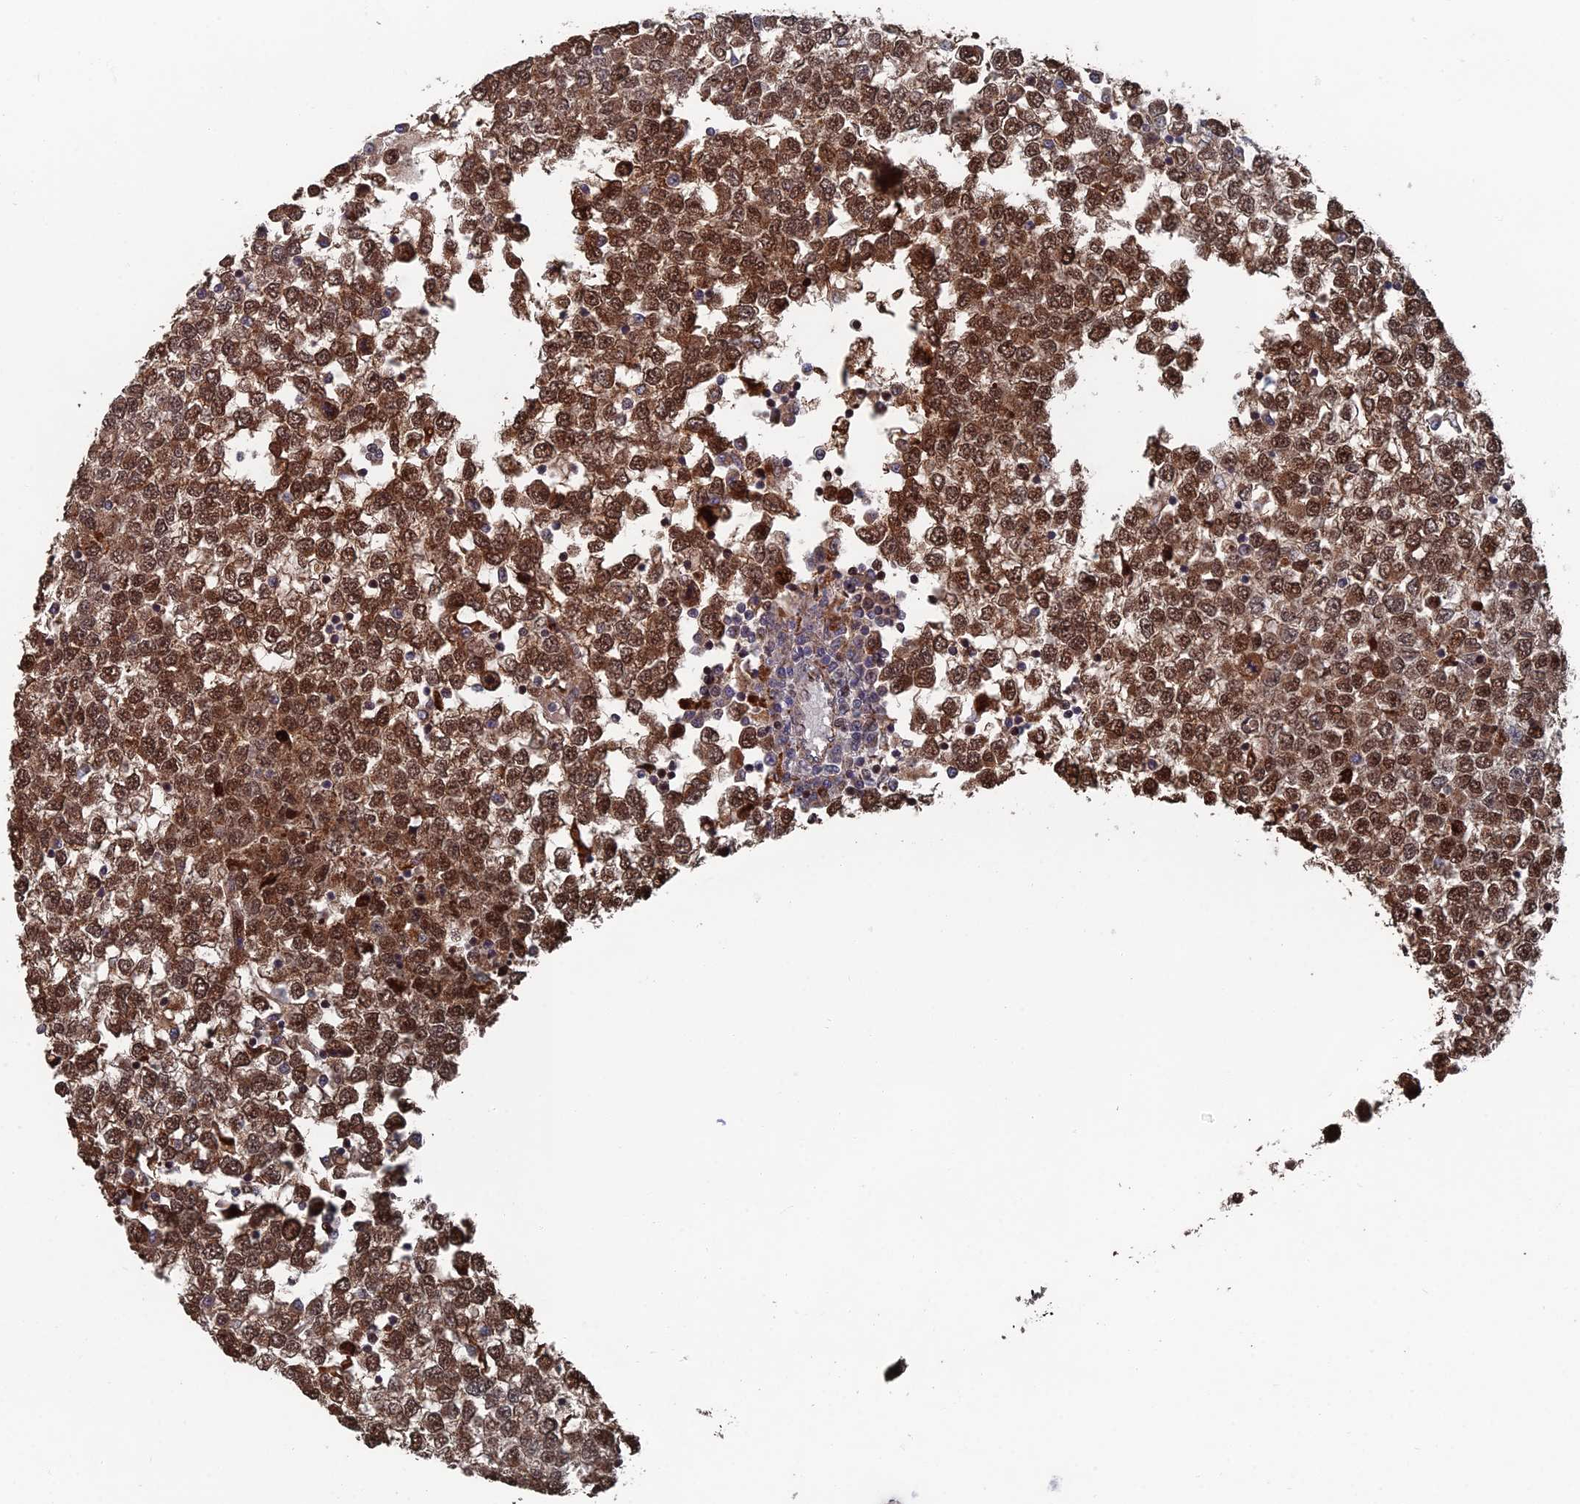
{"staining": {"intensity": "strong", "quantity": ">75%", "location": "cytoplasmic/membranous,nuclear"}, "tissue": "testis cancer", "cell_type": "Tumor cells", "image_type": "cancer", "snomed": [{"axis": "morphology", "description": "Seminoma, NOS"}, {"axis": "topography", "description": "Testis"}], "caption": "An image showing strong cytoplasmic/membranous and nuclear positivity in approximately >75% of tumor cells in testis seminoma, as visualized by brown immunohistochemical staining.", "gene": "GTF2IRD1", "patient": {"sex": "male", "age": 65}}